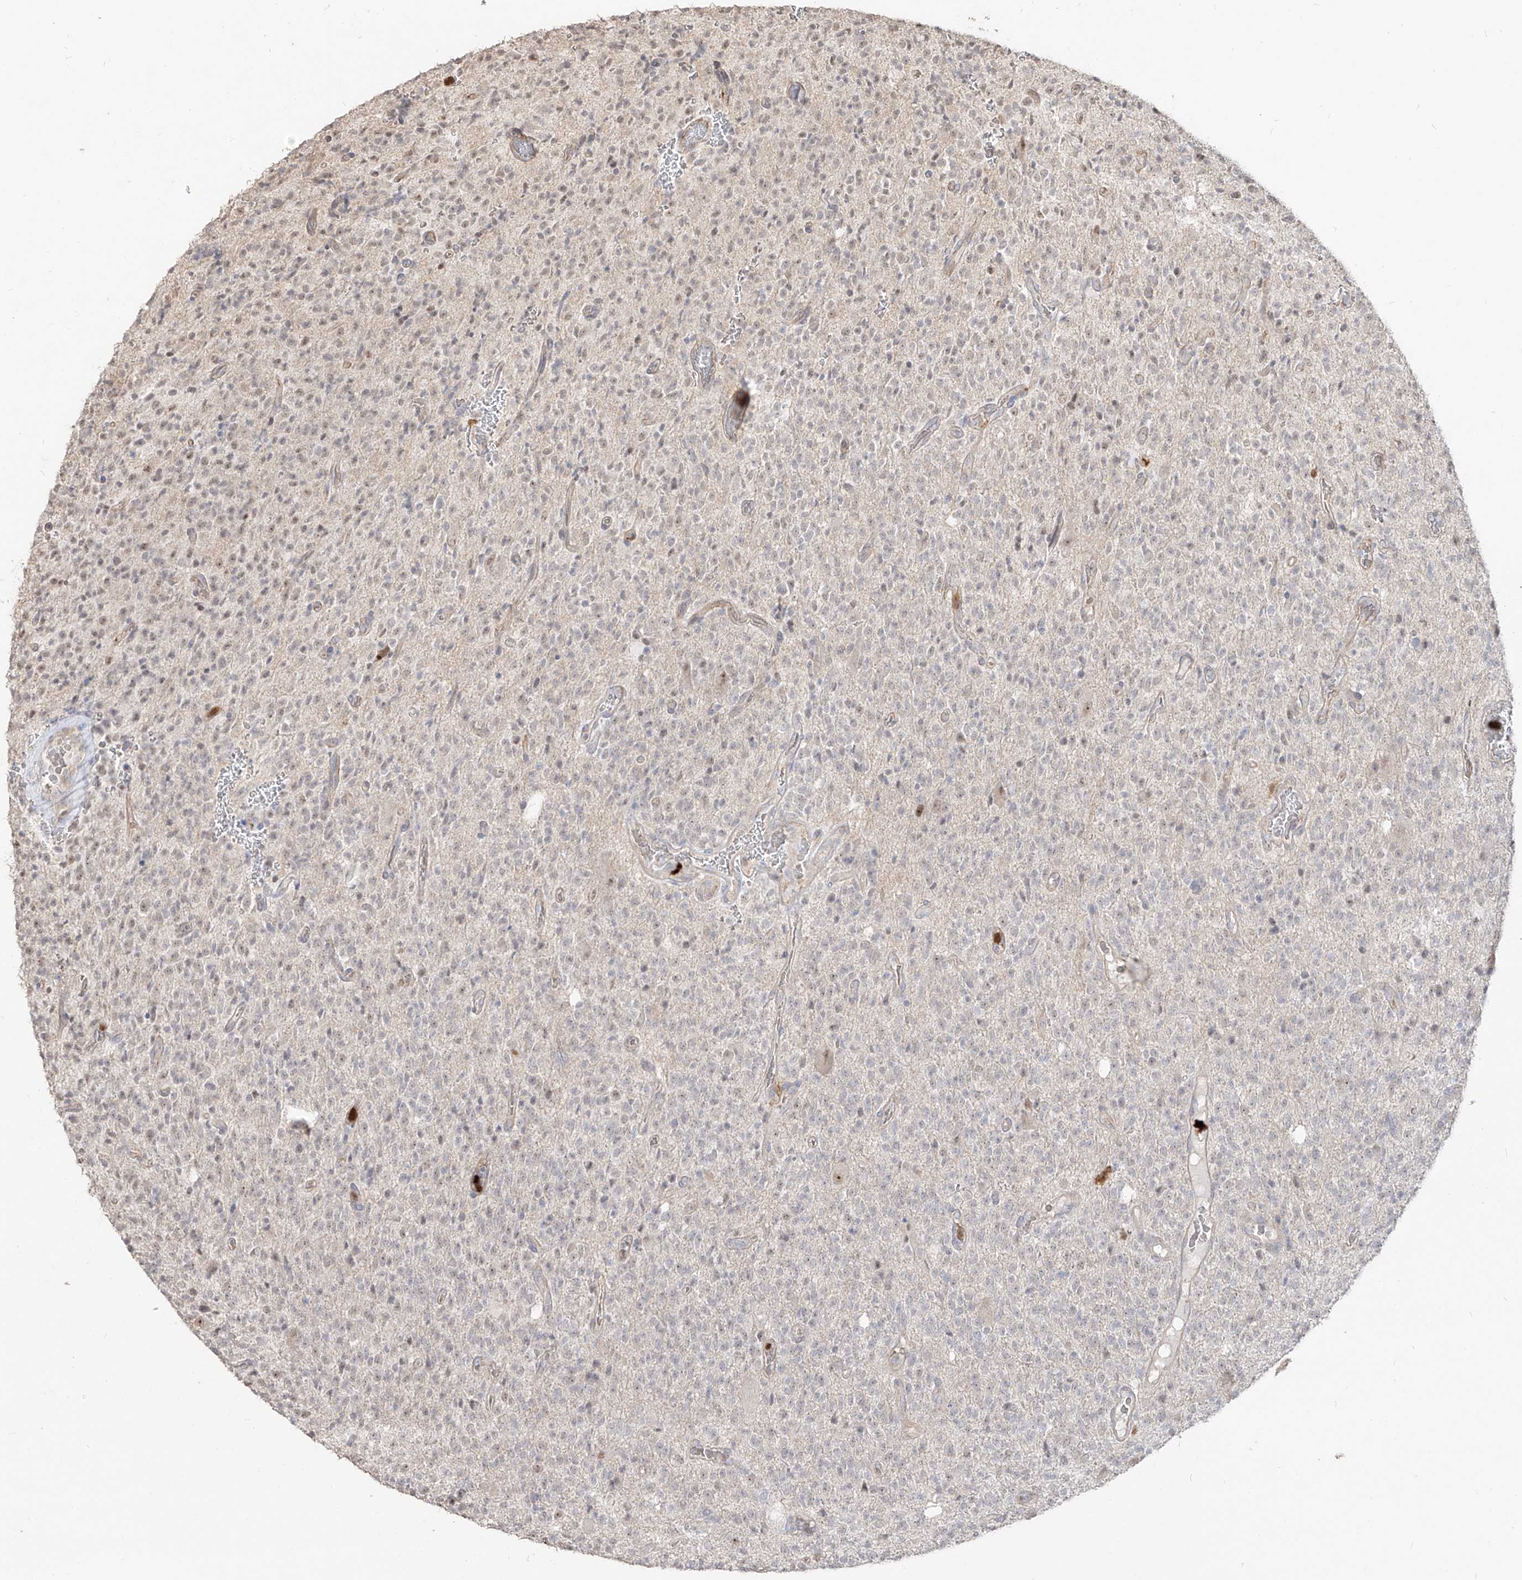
{"staining": {"intensity": "weak", "quantity": "<25%", "location": "nuclear"}, "tissue": "glioma", "cell_type": "Tumor cells", "image_type": "cancer", "snomed": [{"axis": "morphology", "description": "Glioma, malignant, High grade"}, {"axis": "topography", "description": "Brain"}], "caption": "Glioma was stained to show a protein in brown. There is no significant expression in tumor cells.", "gene": "ZNF227", "patient": {"sex": "male", "age": 34}}